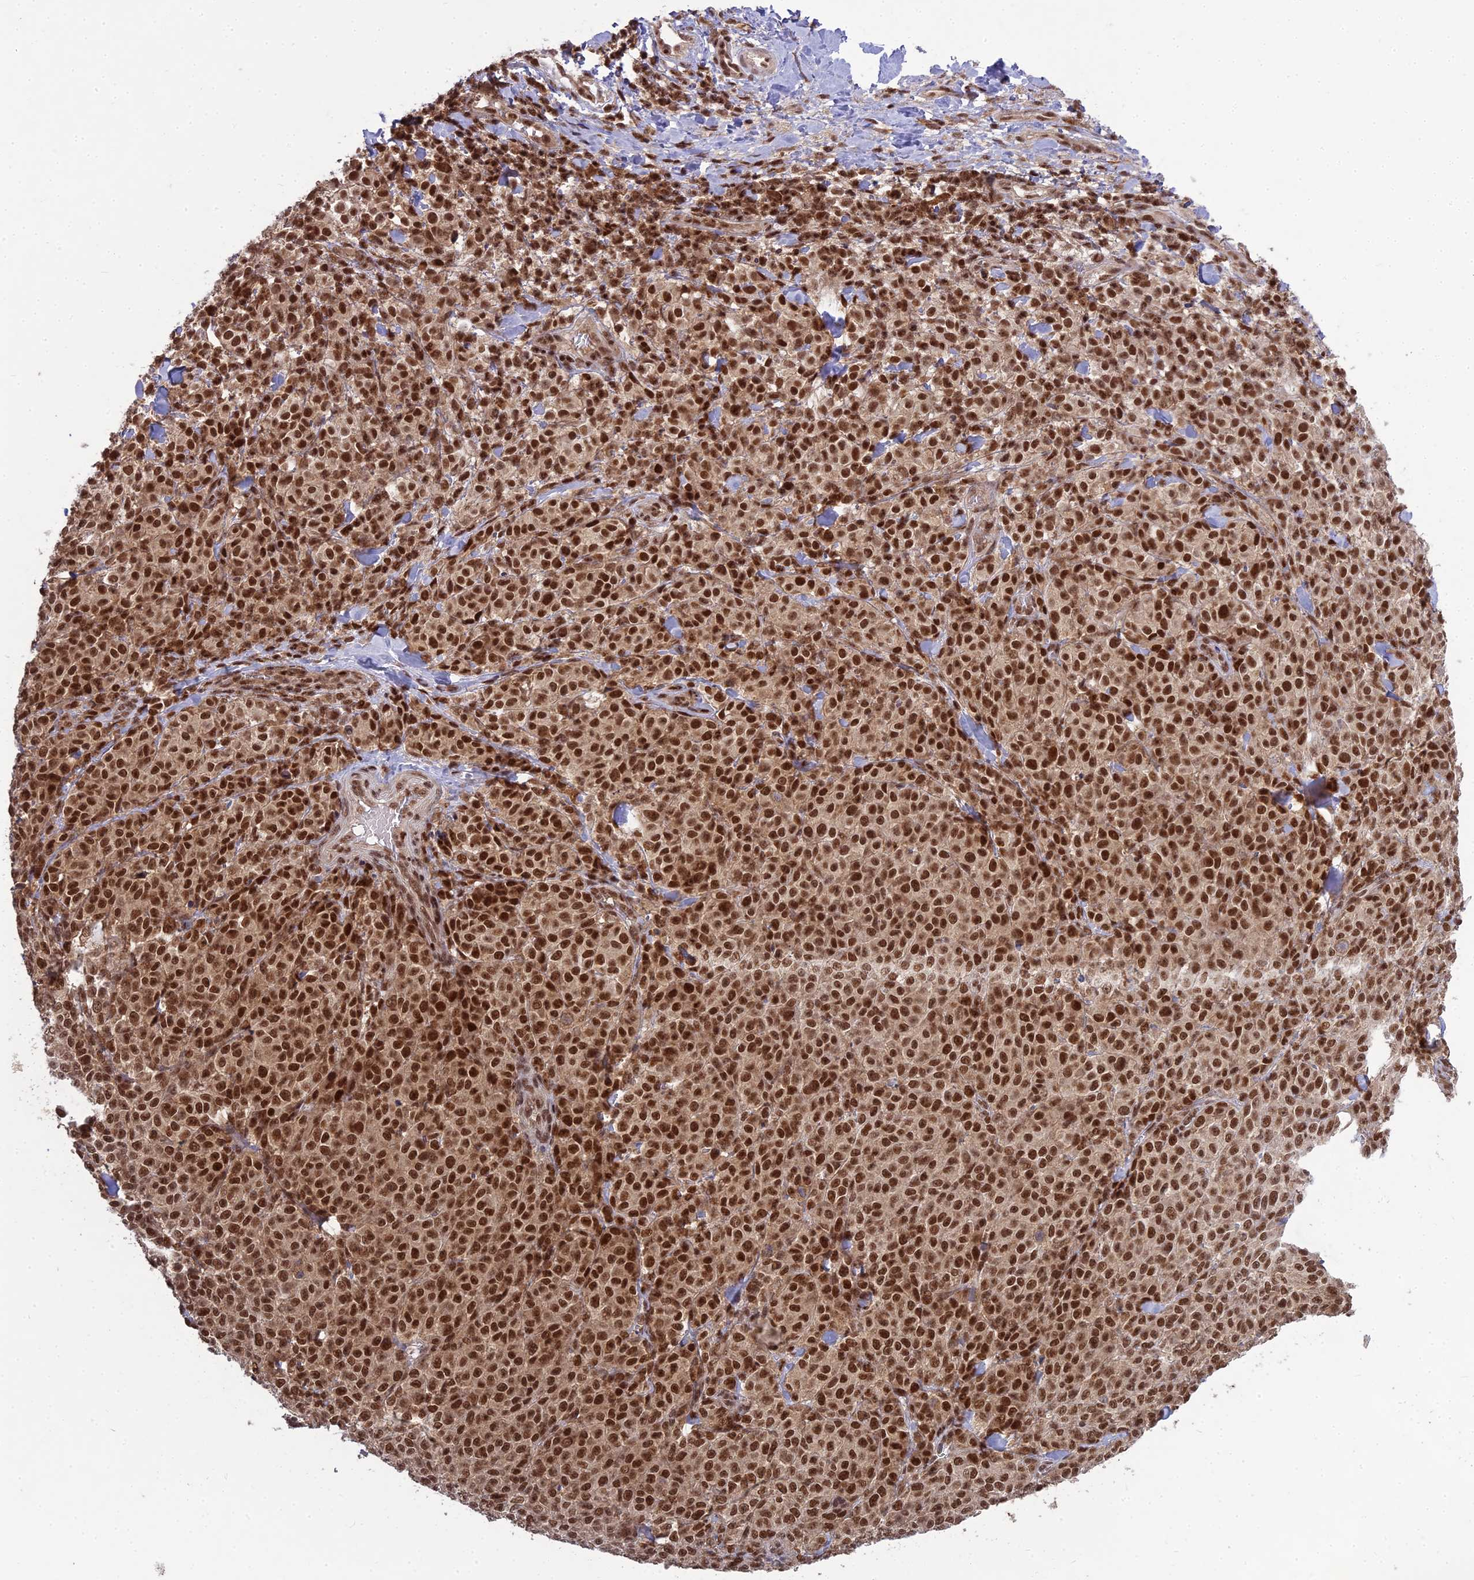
{"staining": {"intensity": "strong", "quantity": ">75%", "location": "nuclear"}, "tissue": "melanoma", "cell_type": "Tumor cells", "image_type": "cancer", "snomed": [{"axis": "morphology", "description": "Normal tissue, NOS"}, {"axis": "morphology", "description": "Malignant melanoma, NOS"}, {"axis": "topography", "description": "Skin"}], "caption": "Immunohistochemical staining of human malignant melanoma demonstrates high levels of strong nuclear protein expression in approximately >75% of tumor cells.", "gene": "GMEB1", "patient": {"sex": "female", "age": 34}}